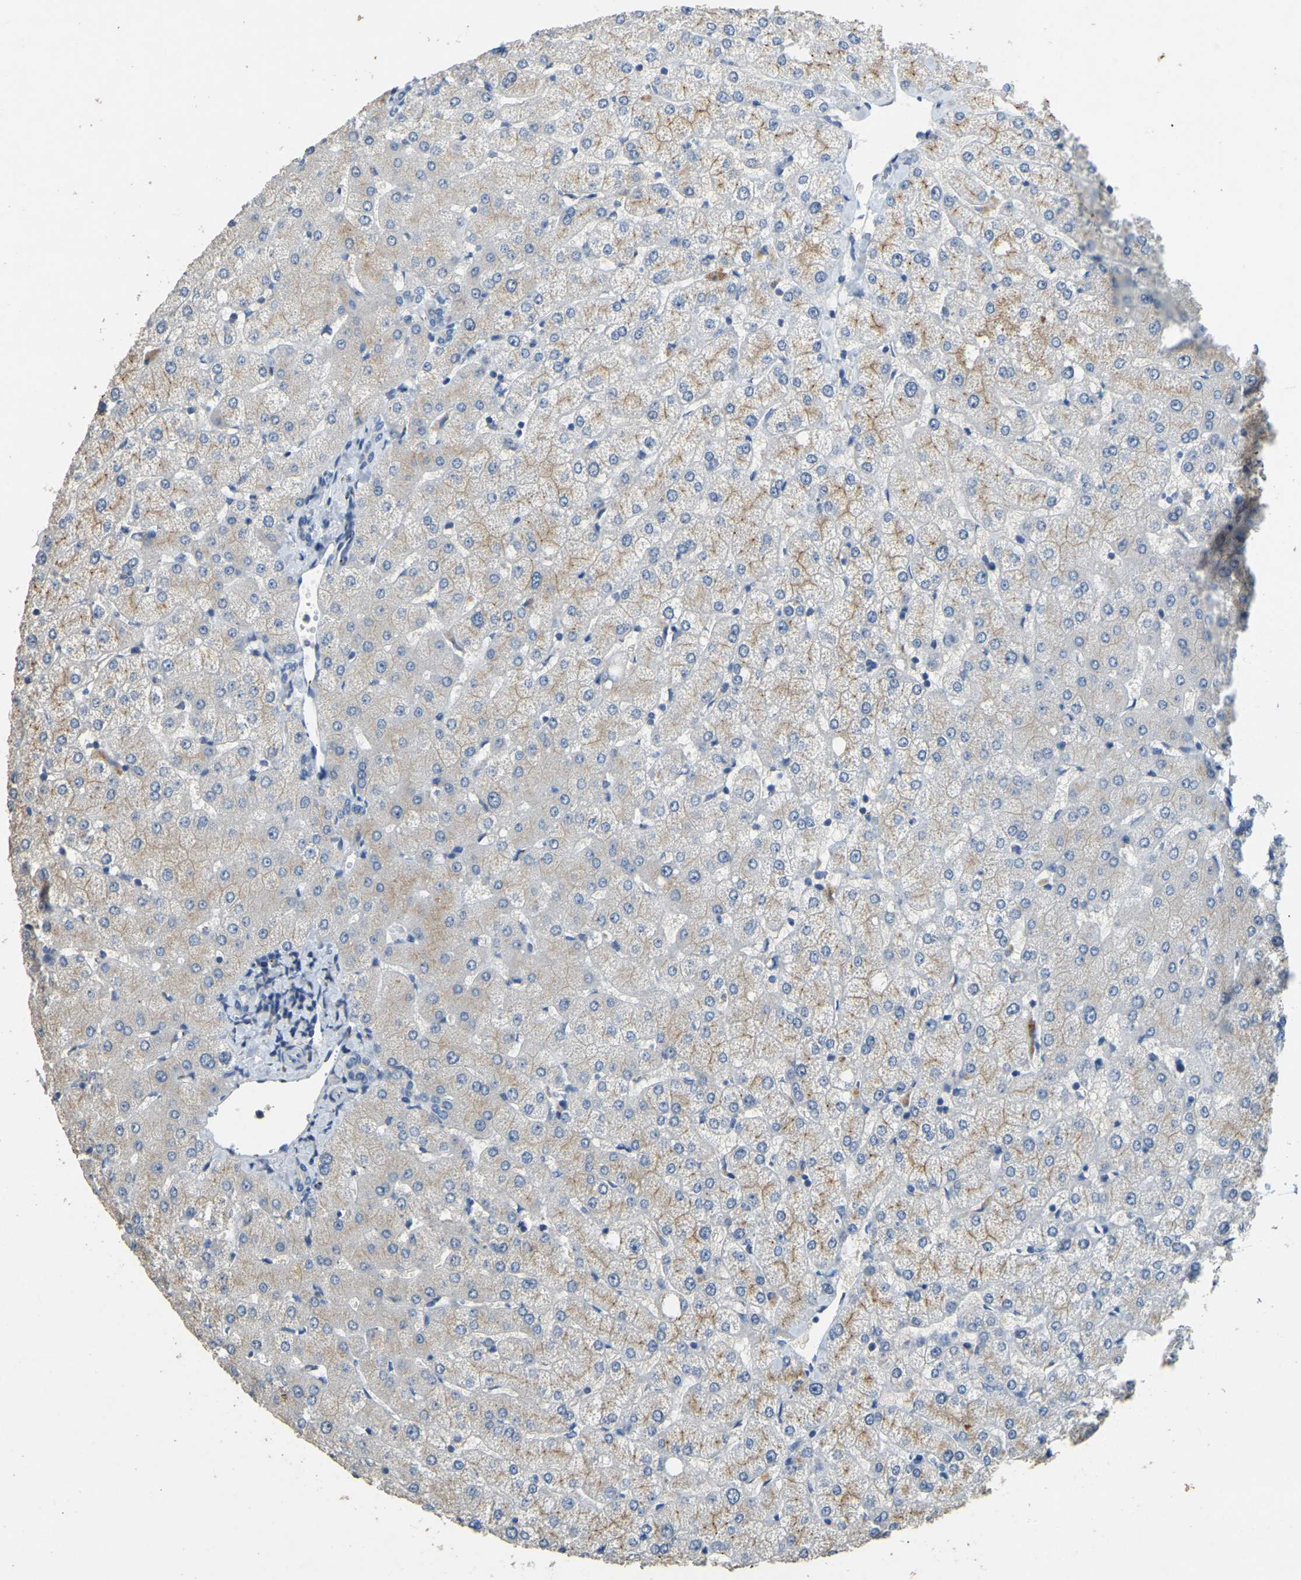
{"staining": {"intensity": "negative", "quantity": "none", "location": "none"}, "tissue": "liver", "cell_type": "Cholangiocytes", "image_type": "normal", "snomed": [{"axis": "morphology", "description": "Normal tissue, NOS"}, {"axis": "topography", "description": "Liver"}], "caption": "Immunohistochemical staining of normal liver demonstrates no significant staining in cholangiocytes. The staining is performed using DAB brown chromogen with nuclei counter-stained in using hematoxylin.", "gene": "FAM174A", "patient": {"sex": "female", "age": 54}}